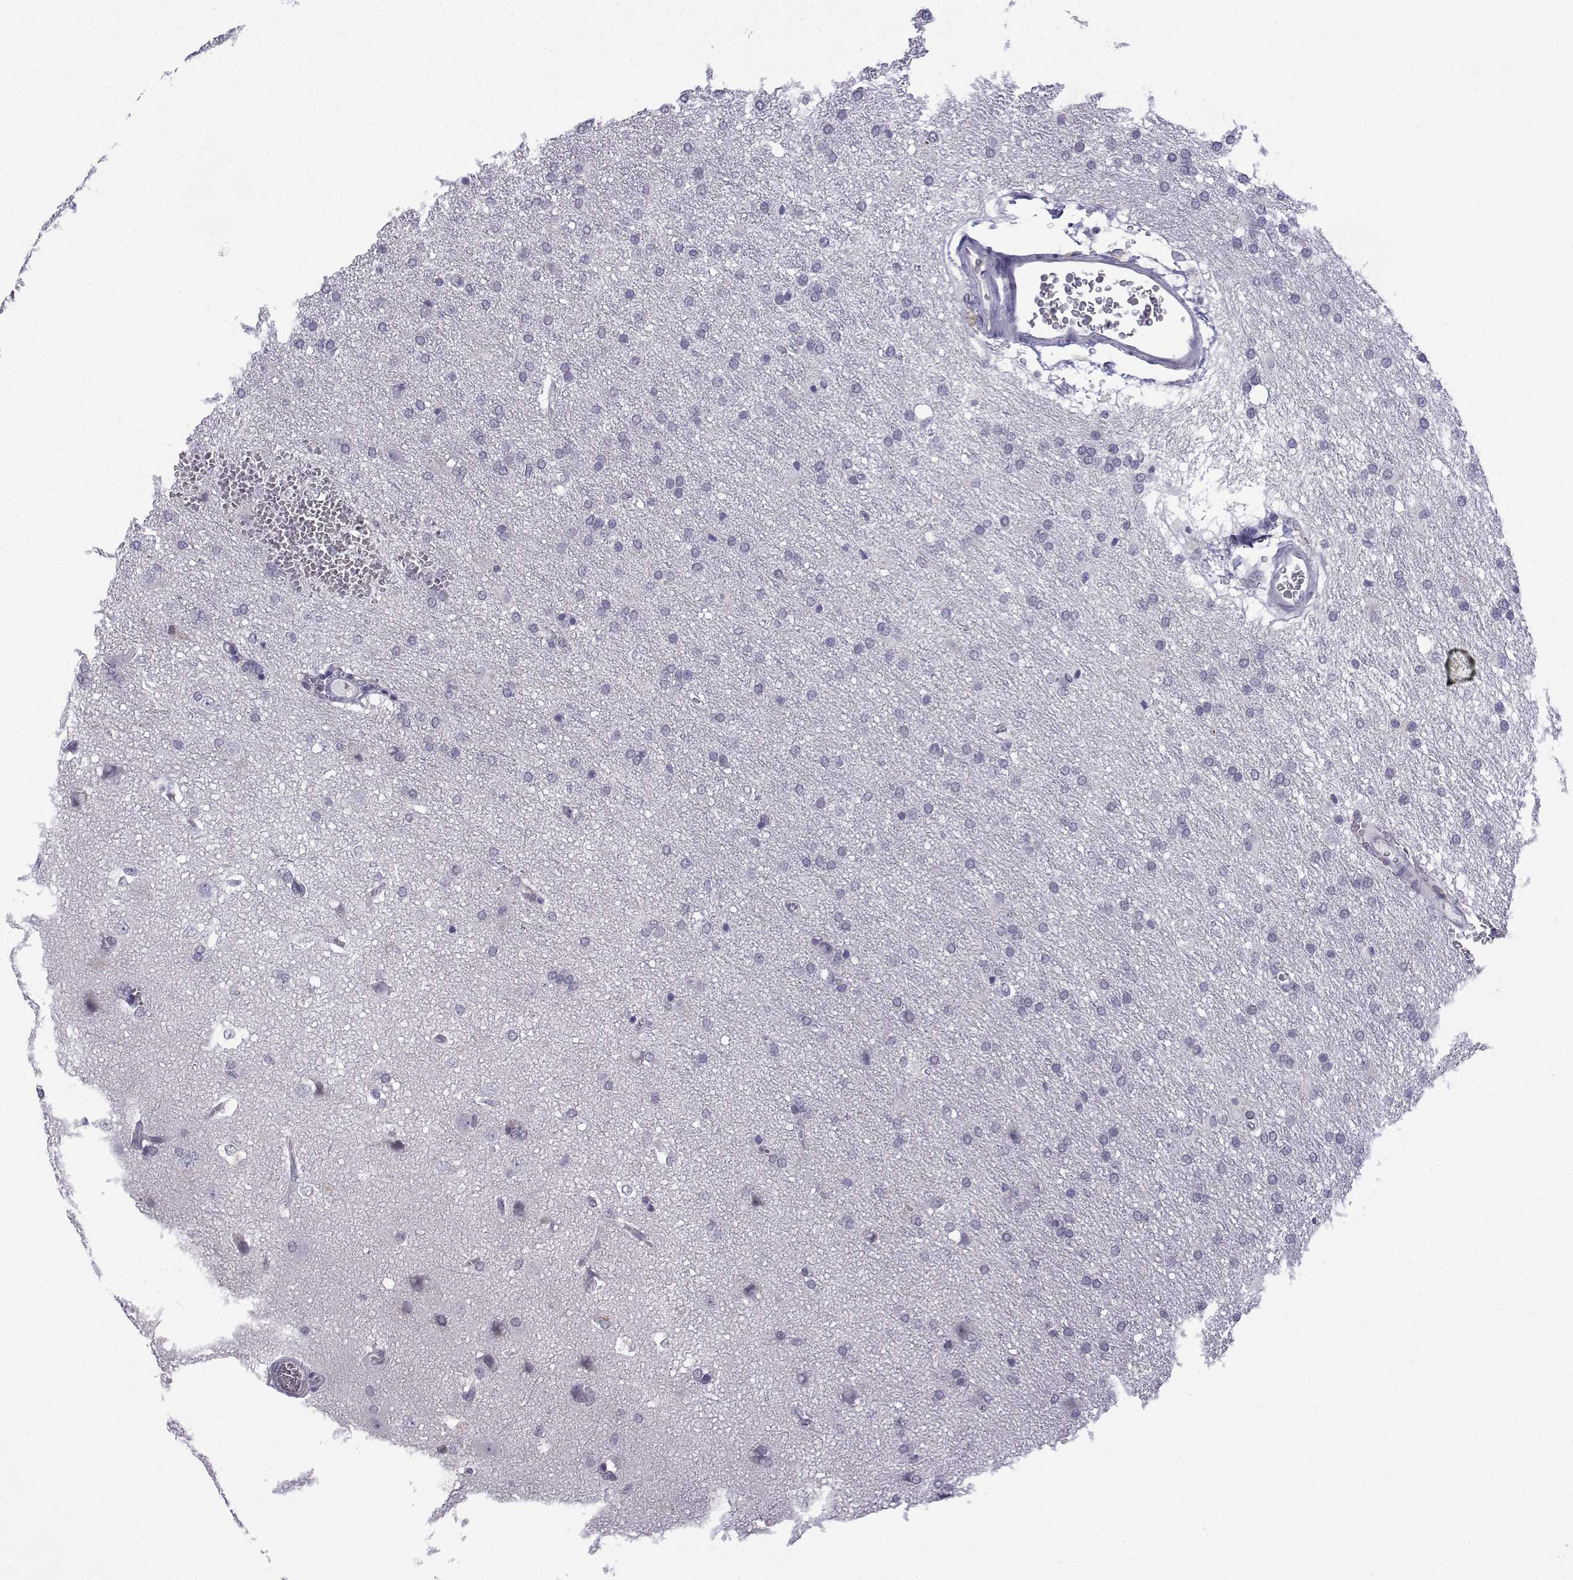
{"staining": {"intensity": "negative", "quantity": "none", "location": "none"}, "tissue": "glioma", "cell_type": "Tumor cells", "image_type": "cancer", "snomed": [{"axis": "morphology", "description": "Glioma, malignant, Low grade"}, {"axis": "topography", "description": "Brain"}], "caption": "Protein analysis of glioma reveals no significant positivity in tumor cells. (Stains: DAB immunohistochemistry (IHC) with hematoxylin counter stain, Microscopy: brightfield microscopy at high magnification).", "gene": "INCENP", "patient": {"sex": "female", "age": 32}}